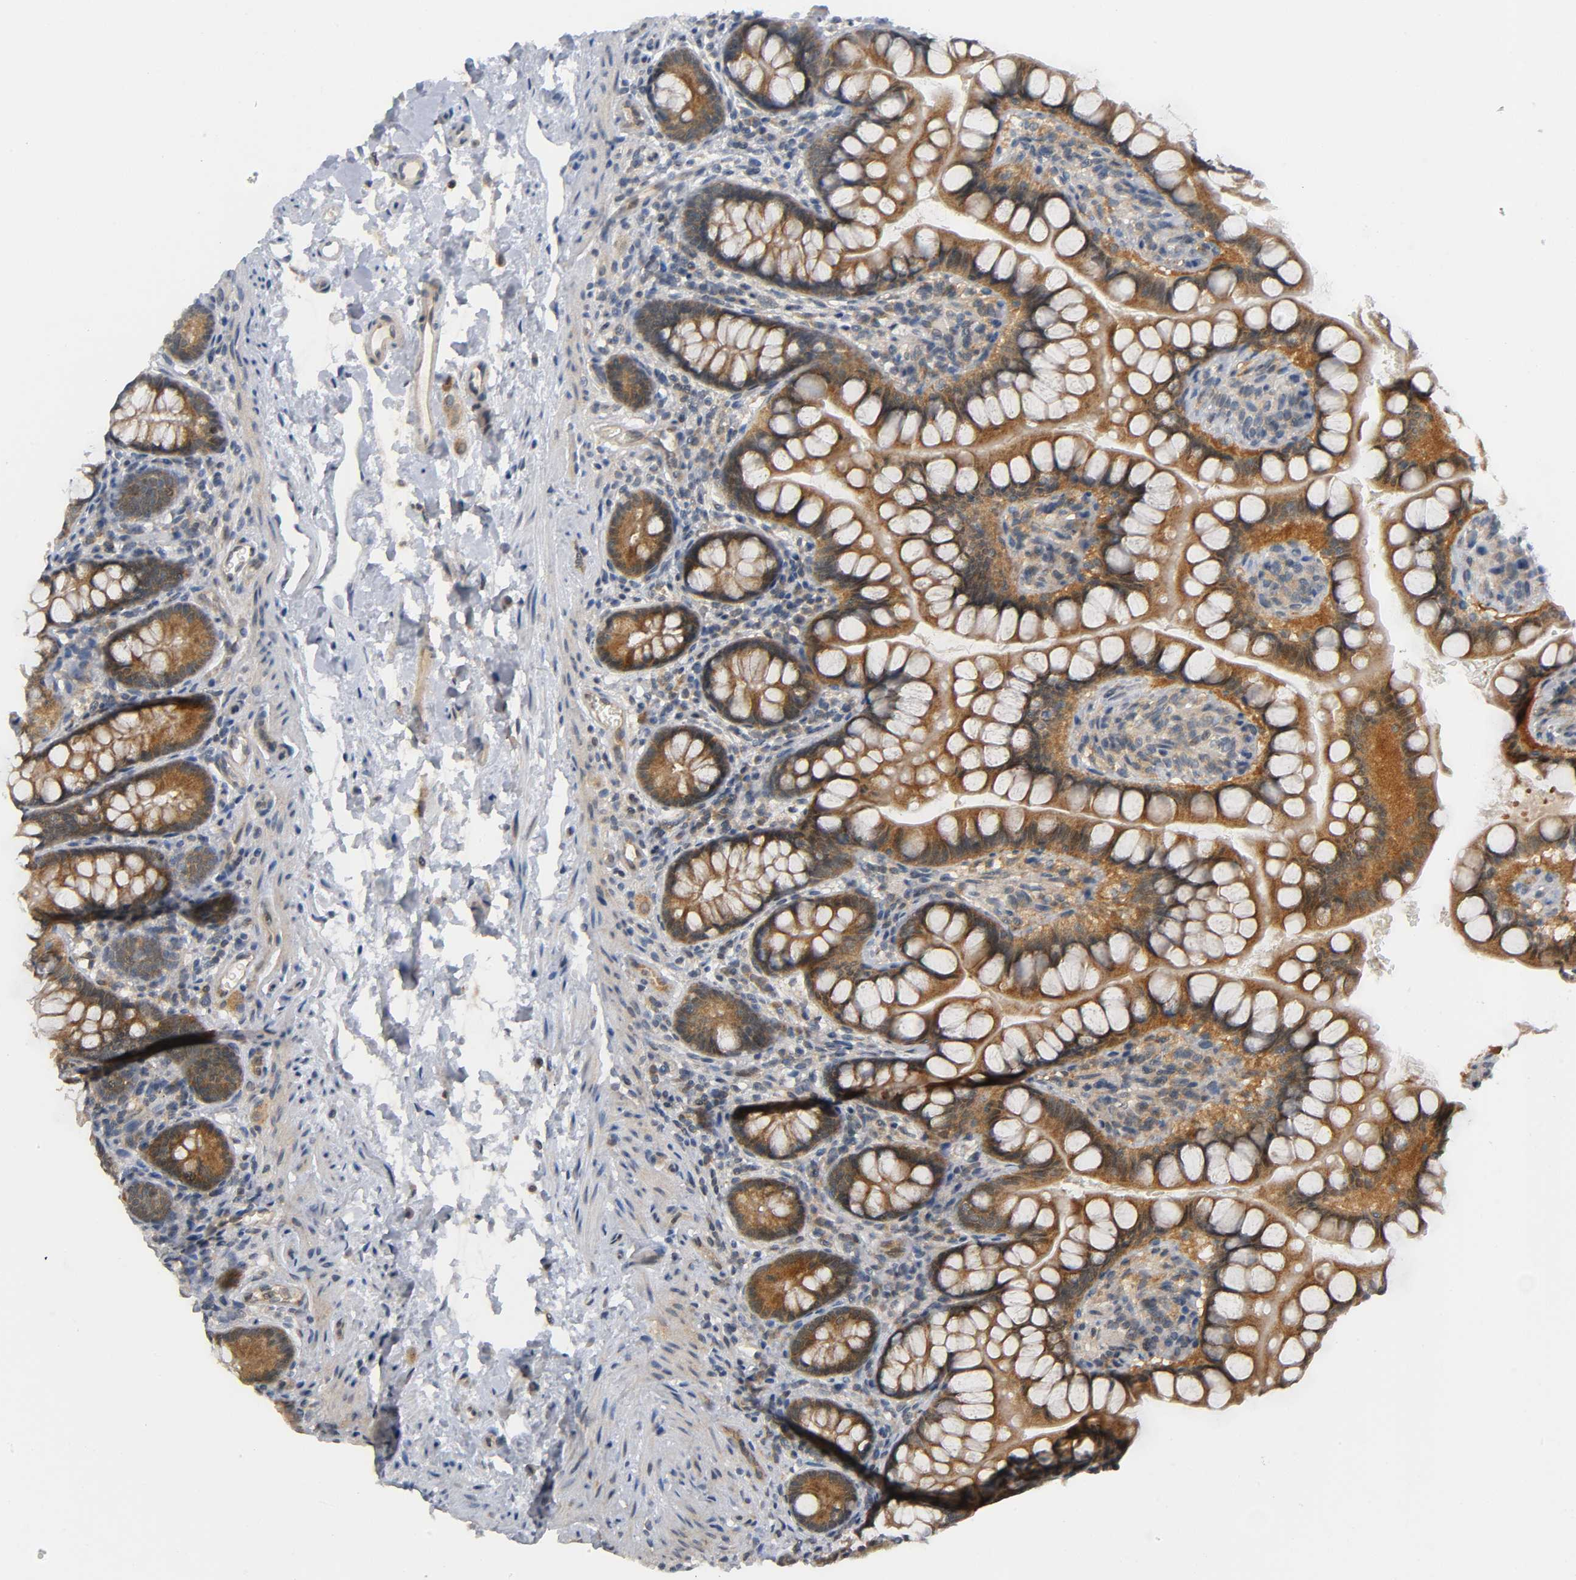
{"staining": {"intensity": "moderate", "quantity": ">75%", "location": "cytoplasmic/membranous"}, "tissue": "small intestine", "cell_type": "Glandular cells", "image_type": "normal", "snomed": [{"axis": "morphology", "description": "Normal tissue, NOS"}, {"axis": "topography", "description": "Small intestine"}], "caption": "A medium amount of moderate cytoplasmic/membranous staining is seen in about >75% of glandular cells in benign small intestine.", "gene": "MAPK8", "patient": {"sex": "female", "age": 58}}